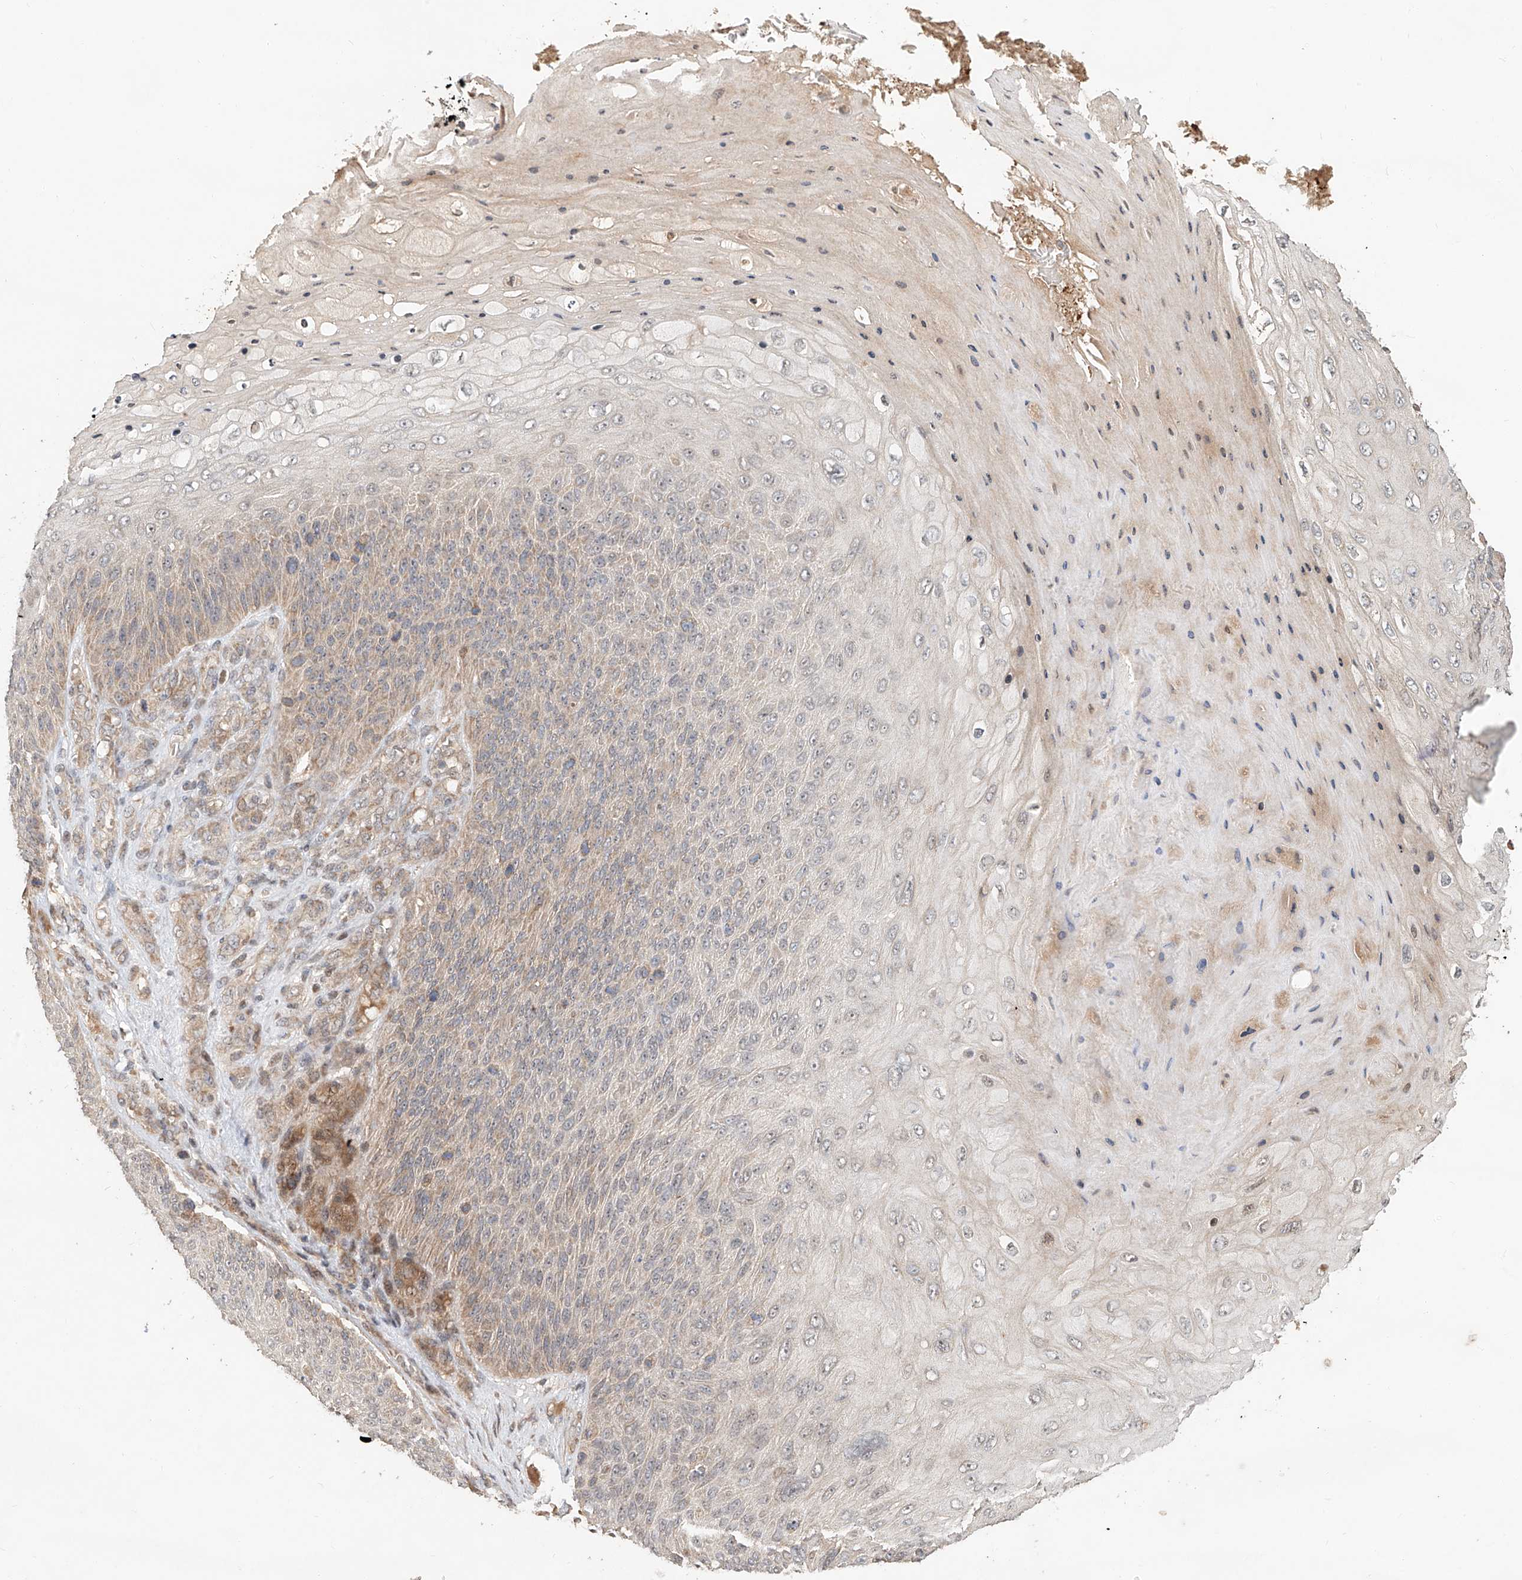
{"staining": {"intensity": "moderate", "quantity": "<25%", "location": "cytoplasmic/membranous"}, "tissue": "skin cancer", "cell_type": "Tumor cells", "image_type": "cancer", "snomed": [{"axis": "morphology", "description": "Squamous cell carcinoma, NOS"}, {"axis": "topography", "description": "Skin"}], "caption": "This histopathology image shows skin cancer stained with immunohistochemistry to label a protein in brown. The cytoplasmic/membranous of tumor cells show moderate positivity for the protein. Nuclei are counter-stained blue.", "gene": "TMEM61", "patient": {"sex": "female", "age": 88}}